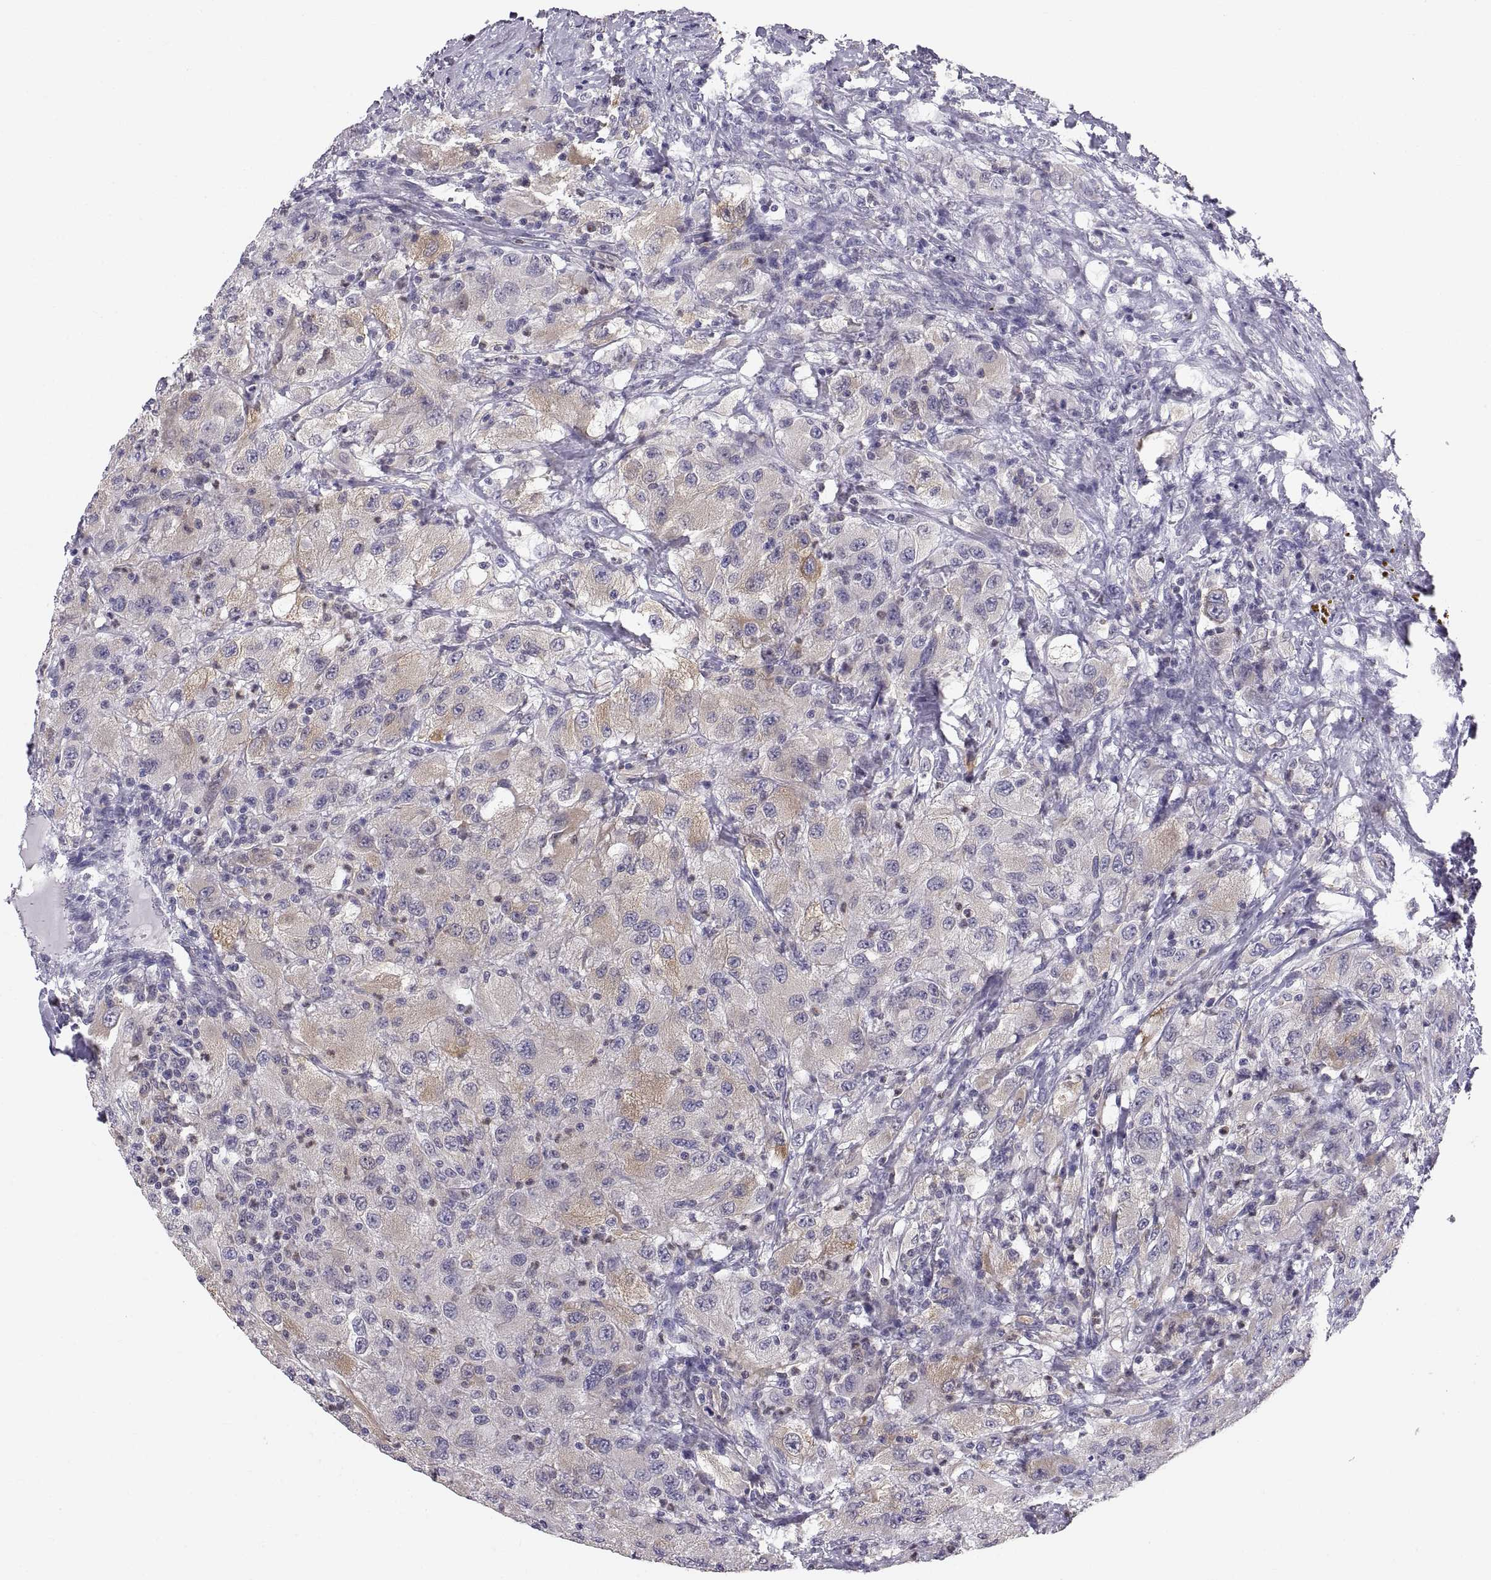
{"staining": {"intensity": "weak", "quantity": "<25%", "location": "cytoplasmic/membranous"}, "tissue": "renal cancer", "cell_type": "Tumor cells", "image_type": "cancer", "snomed": [{"axis": "morphology", "description": "Adenocarcinoma, NOS"}, {"axis": "topography", "description": "Kidney"}], "caption": "This photomicrograph is of renal cancer (adenocarcinoma) stained with immunohistochemistry (IHC) to label a protein in brown with the nuclei are counter-stained blue. There is no staining in tumor cells. The staining is performed using DAB brown chromogen with nuclei counter-stained in using hematoxylin.", "gene": "ERO1A", "patient": {"sex": "female", "age": 67}}